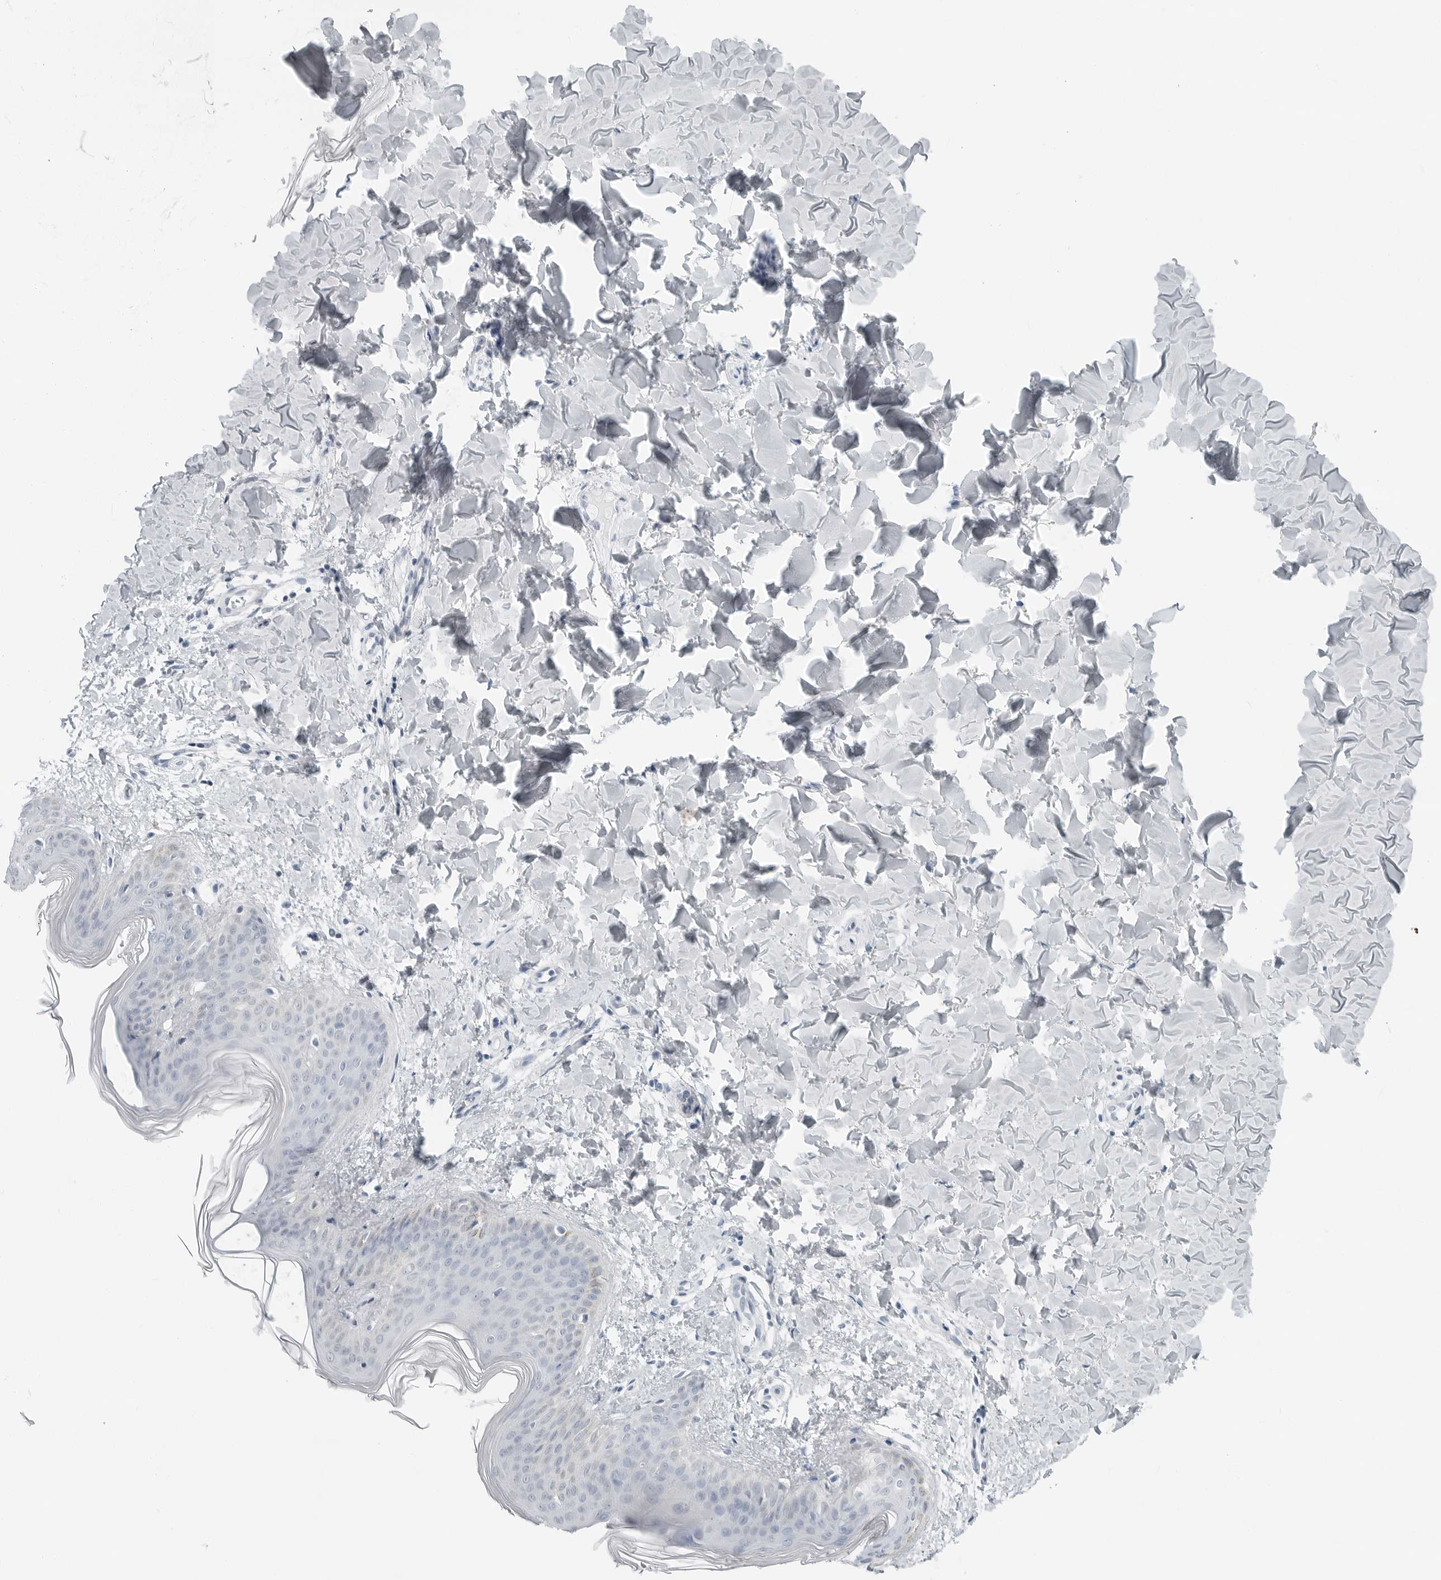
{"staining": {"intensity": "negative", "quantity": "none", "location": "none"}, "tissue": "skin", "cell_type": "Fibroblasts", "image_type": "normal", "snomed": [{"axis": "morphology", "description": "Normal tissue, NOS"}, {"axis": "topography", "description": "Skin"}], "caption": "This is an IHC image of normal human skin. There is no staining in fibroblasts.", "gene": "XIRP1", "patient": {"sex": "female", "age": 17}}